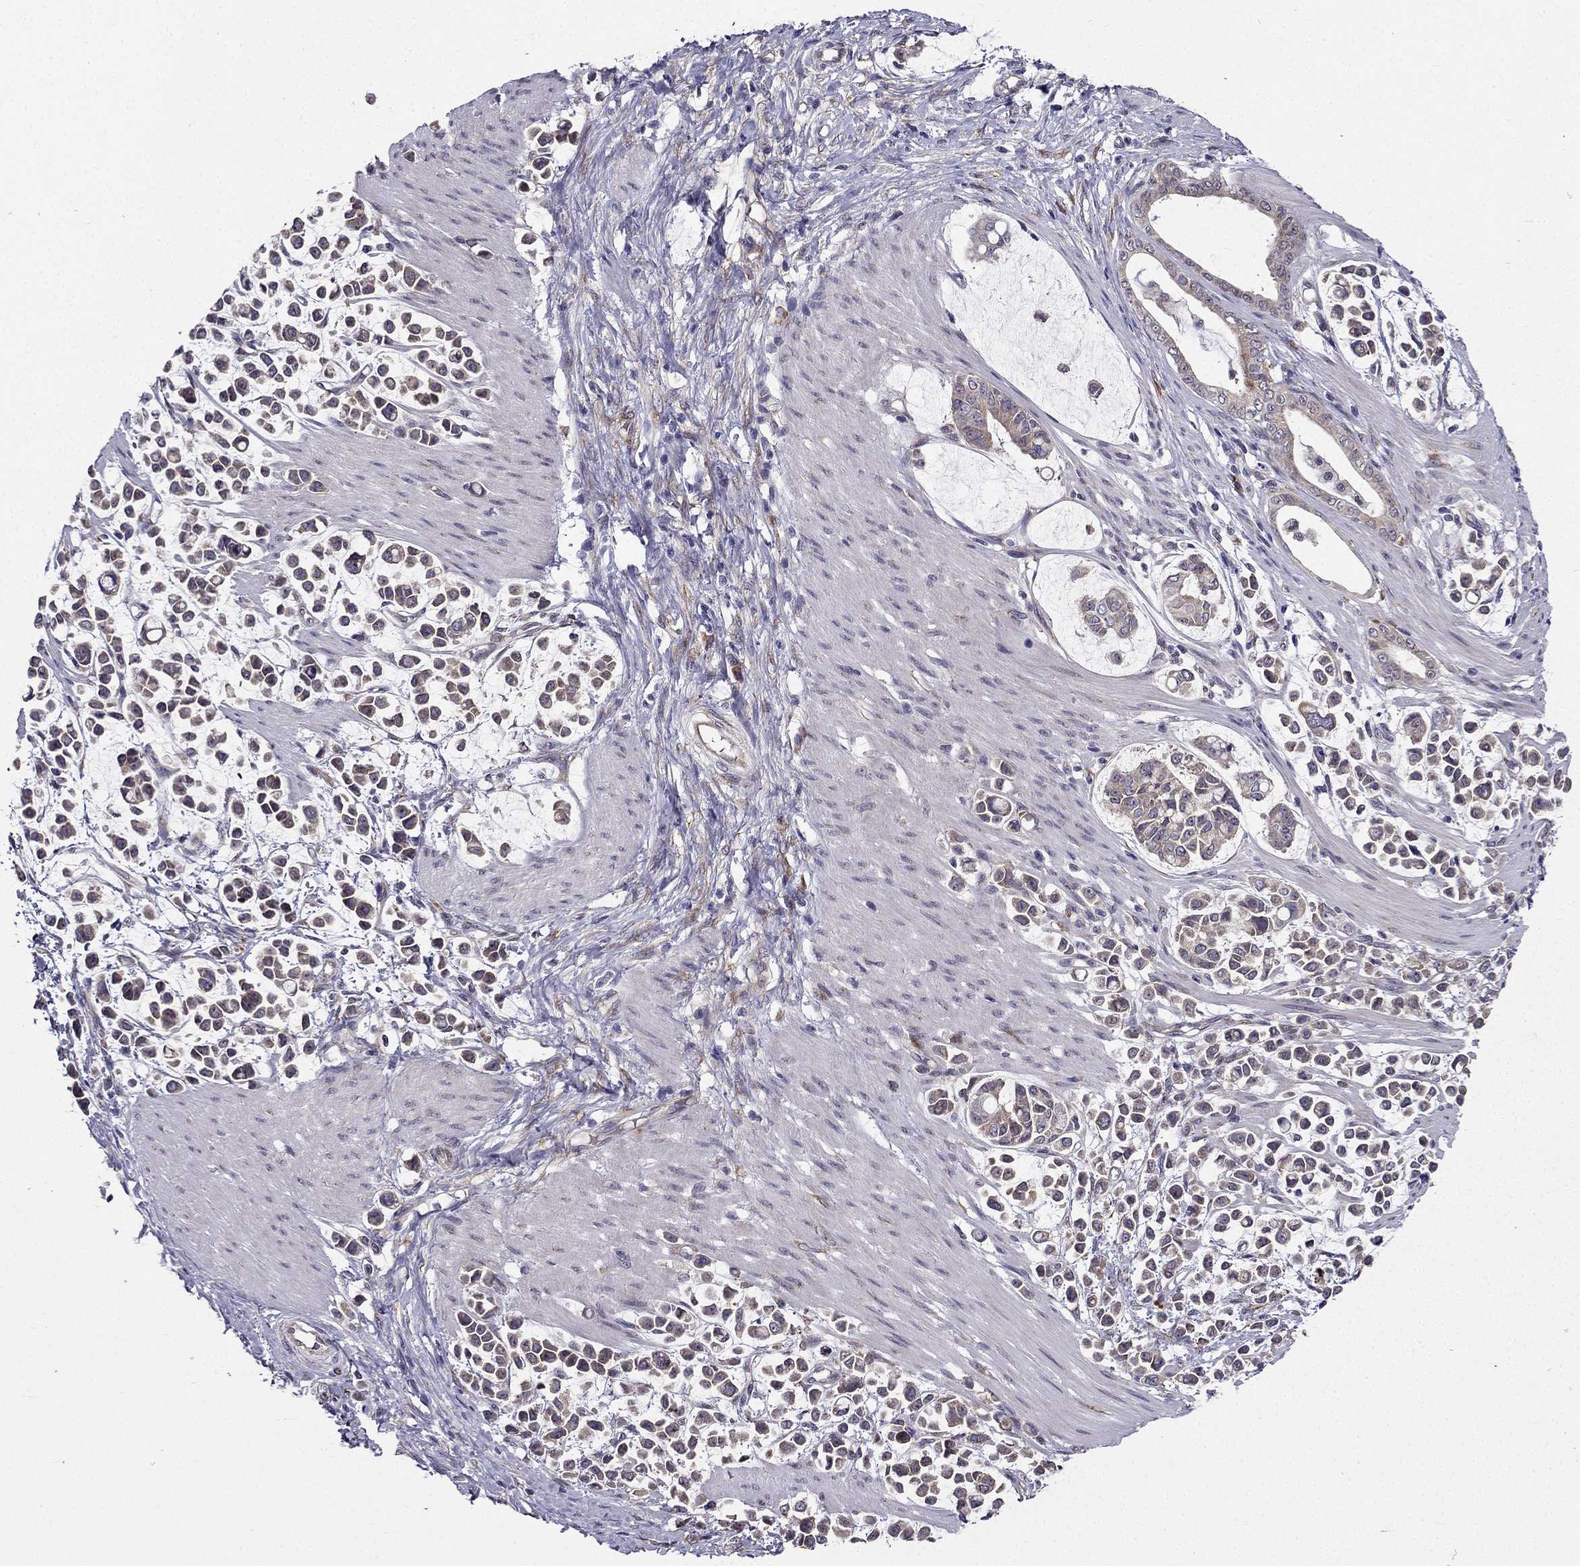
{"staining": {"intensity": "weak", "quantity": "25%-75%", "location": "cytoplasmic/membranous"}, "tissue": "stomach cancer", "cell_type": "Tumor cells", "image_type": "cancer", "snomed": [{"axis": "morphology", "description": "Adenocarcinoma, NOS"}, {"axis": "topography", "description": "Stomach"}], "caption": "Immunohistochemistry photomicrograph of stomach adenocarcinoma stained for a protein (brown), which displays low levels of weak cytoplasmic/membranous expression in about 25%-75% of tumor cells.", "gene": "ARHGEF28", "patient": {"sex": "male", "age": 82}}